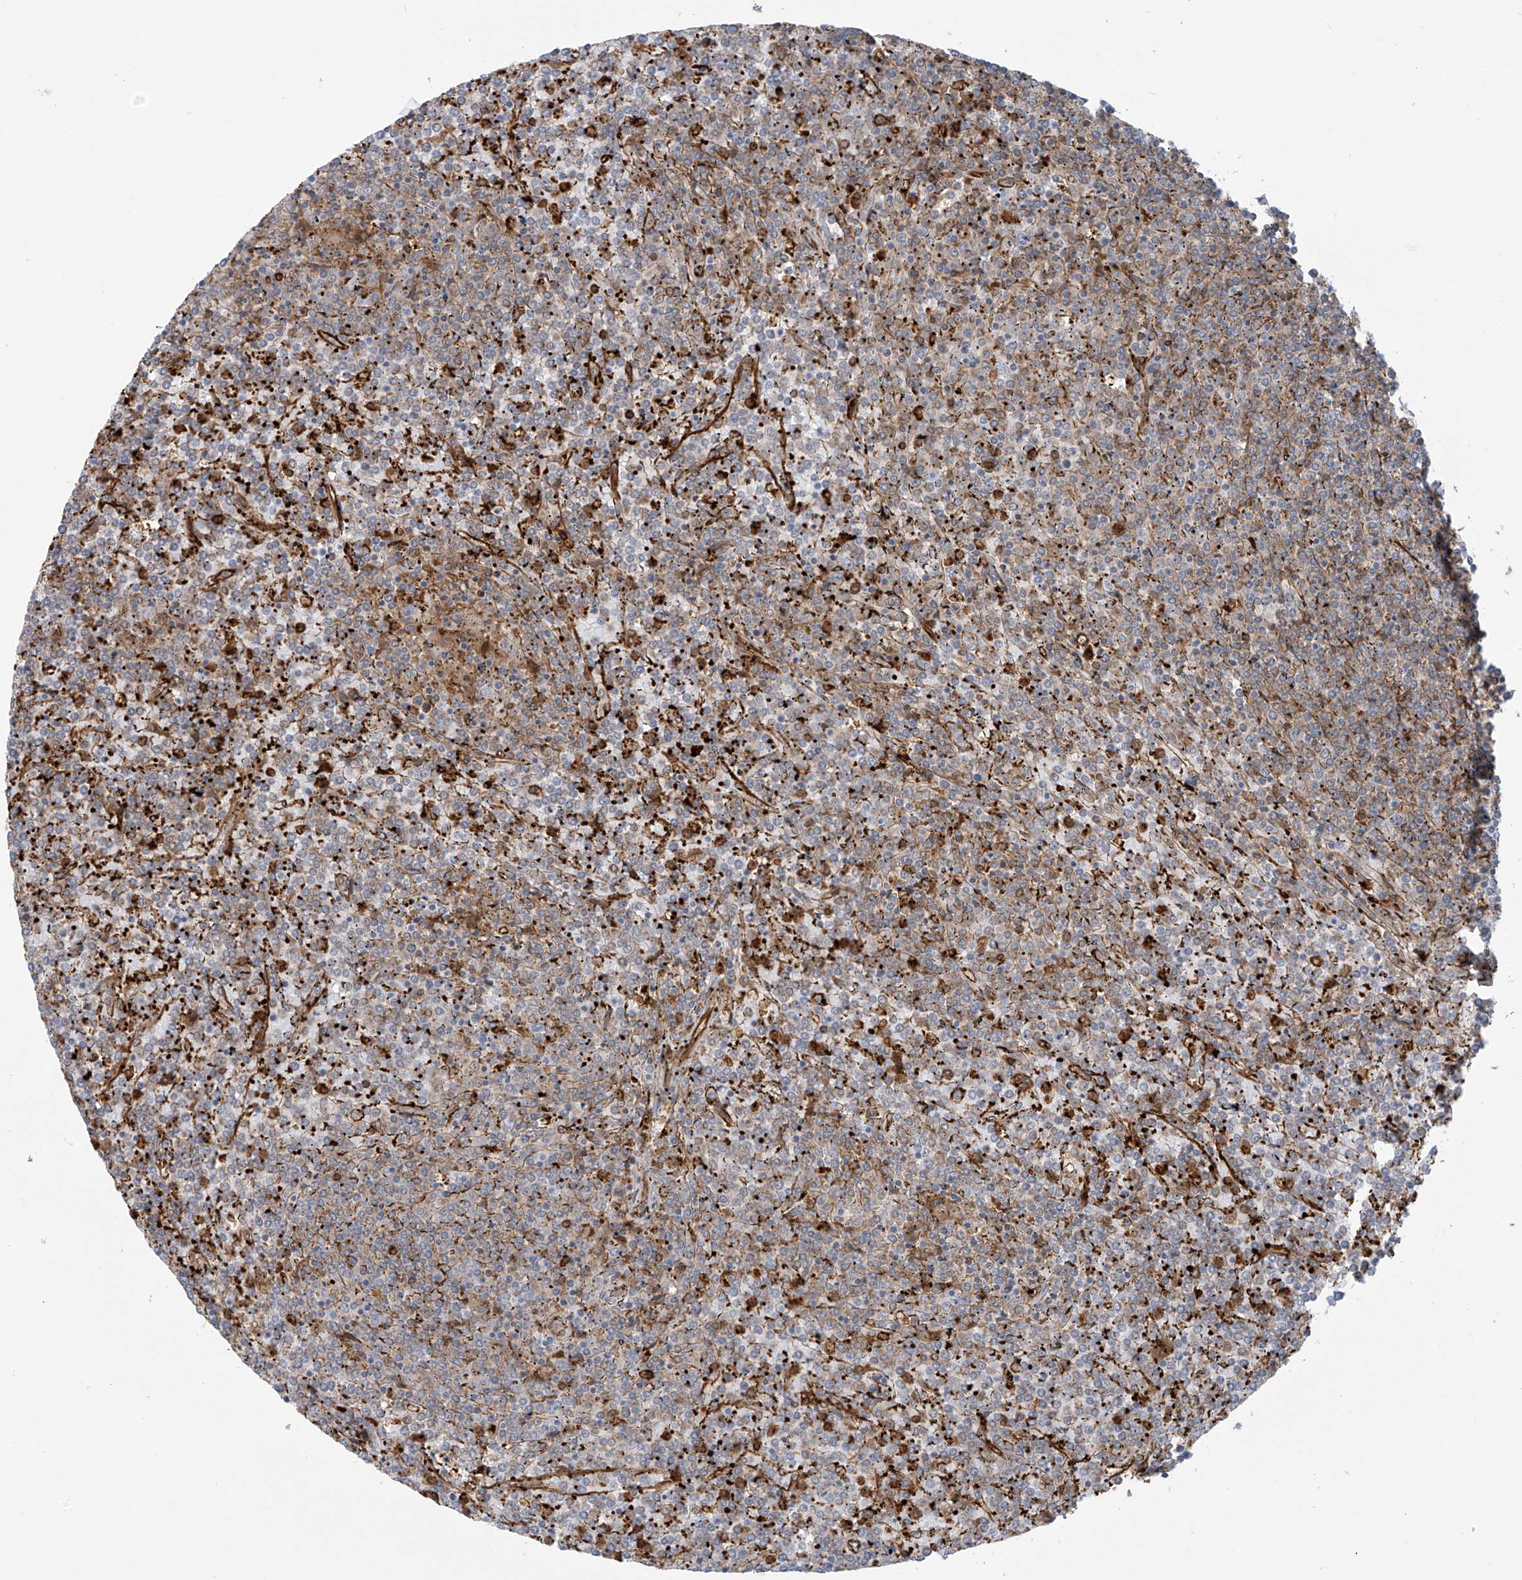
{"staining": {"intensity": "moderate", "quantity": "<25%", "location": "cytoplasmic/membranous"}, "tissue": "lymphoma", "cell_type": "Tumor cells", "image_type": "cancer", "snomed": [{"axis": "morphology", "description": "Malignant lymphoma, non-Hodgkin's type, Low grade"}, {"axis": "topography", "description": "Spleen"}], "caption": "An immunohistochemistry histopathology image of tumor tissue is shown. Protein staining in brown highlights moderate cytoplasmic/membranous positivity in lymphoma within tumor cells.", "gene": "SLC9A2", "patient": {"sex": "female", "age": 19}}